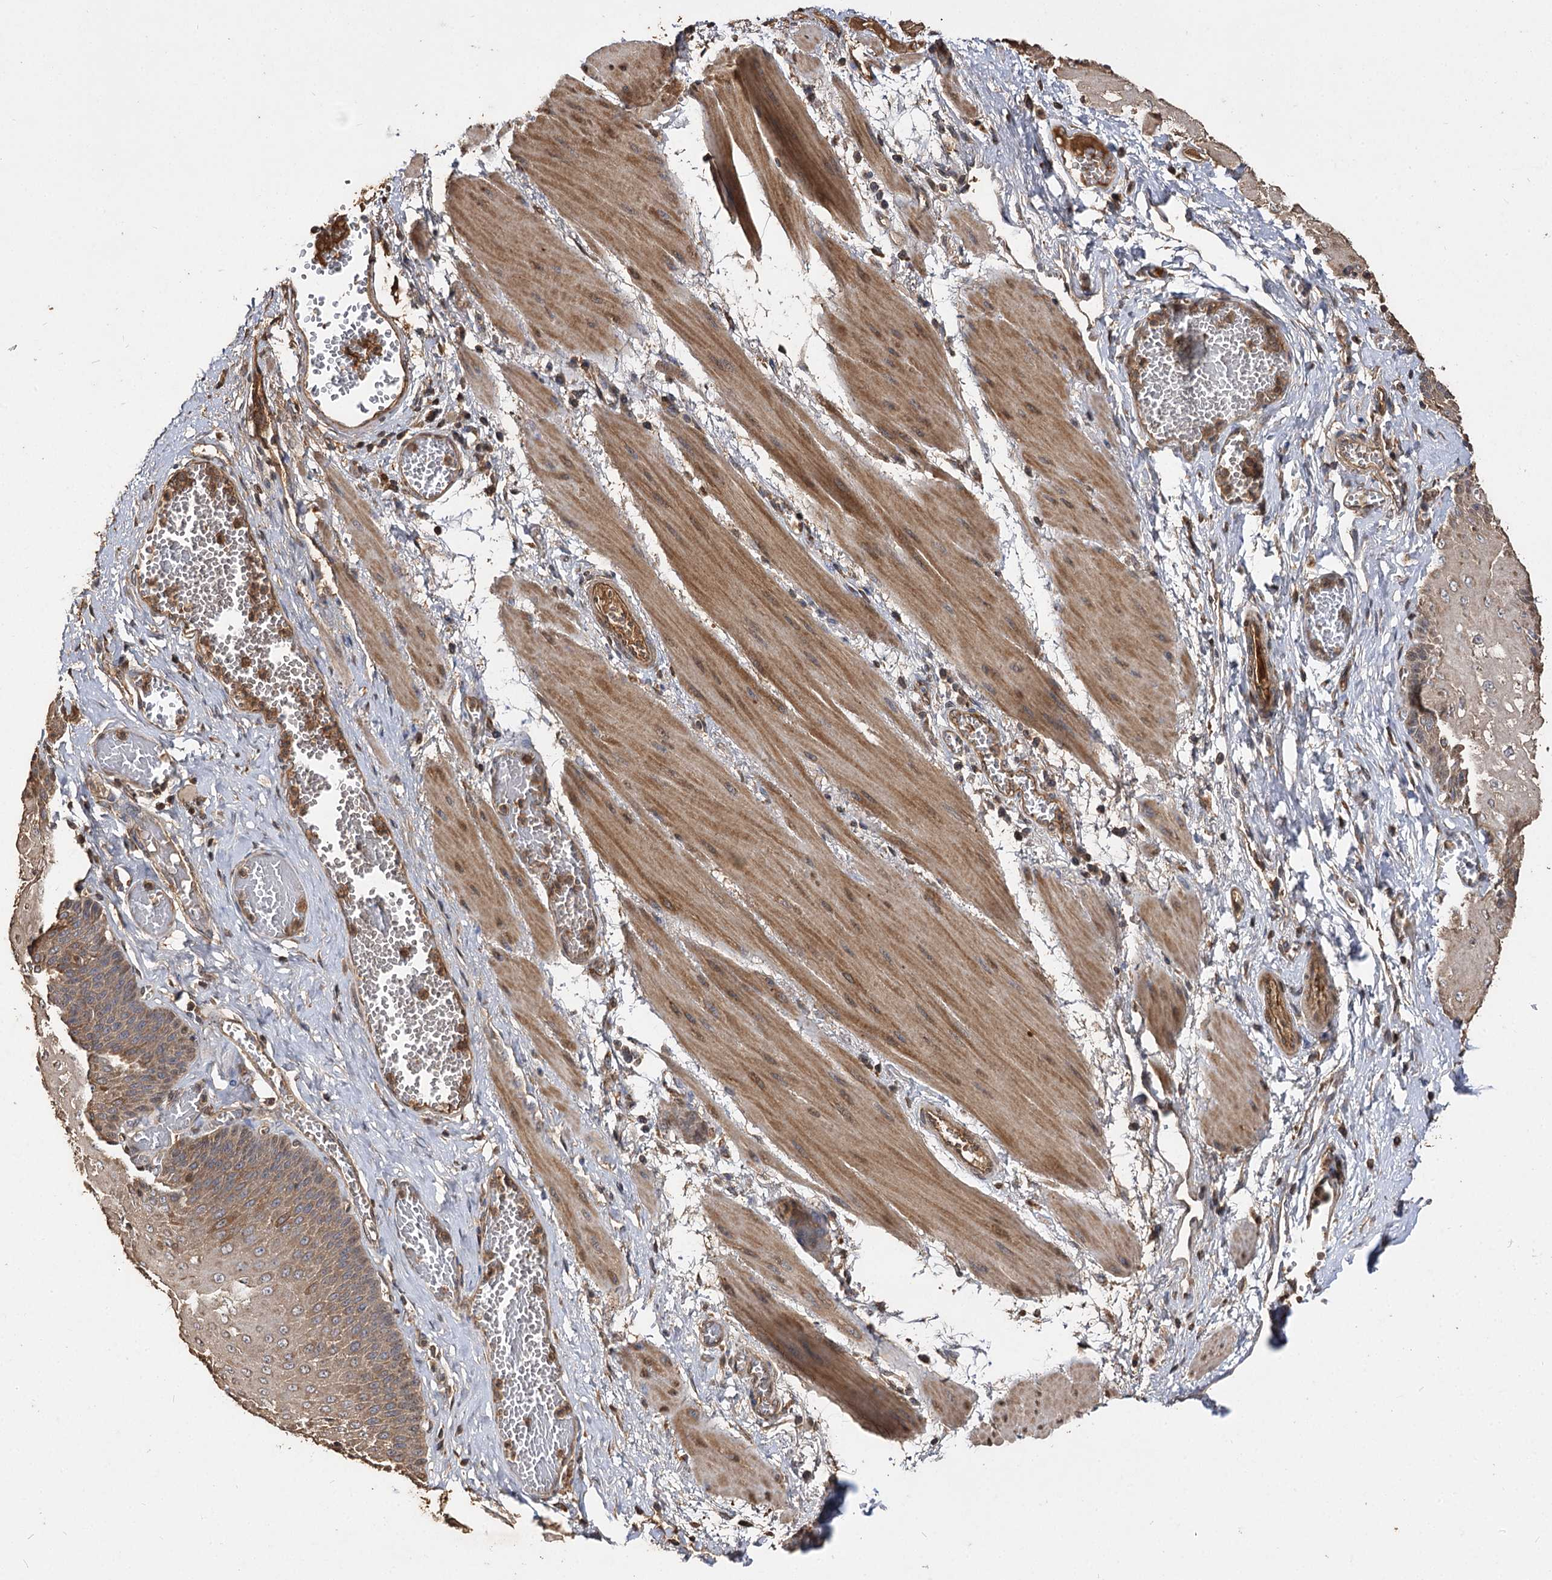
{"staining": {"intensity": "moderate", "quantity": ">75%", "location": "cytoplasmic/membranous"}, "tissue": "esophagus", "cell_type": "Squamous epithelial cells", "image_type": "normal", "snomed": [{"axis": "morphology", "description": "Normal tissue, NOS"}, {"axis": "topography", "description": "Esophagus"}], "caption": "A photomicrograph of esophagus stained for a protein exhibits moderate cytoplasmic/membranous brown staining in squamous epithelial cells. (Brightfield microscopy of DAB IHC at high magnification).", "gene": "ARL13A", "patient": {"sex": "male", "age": 60}}